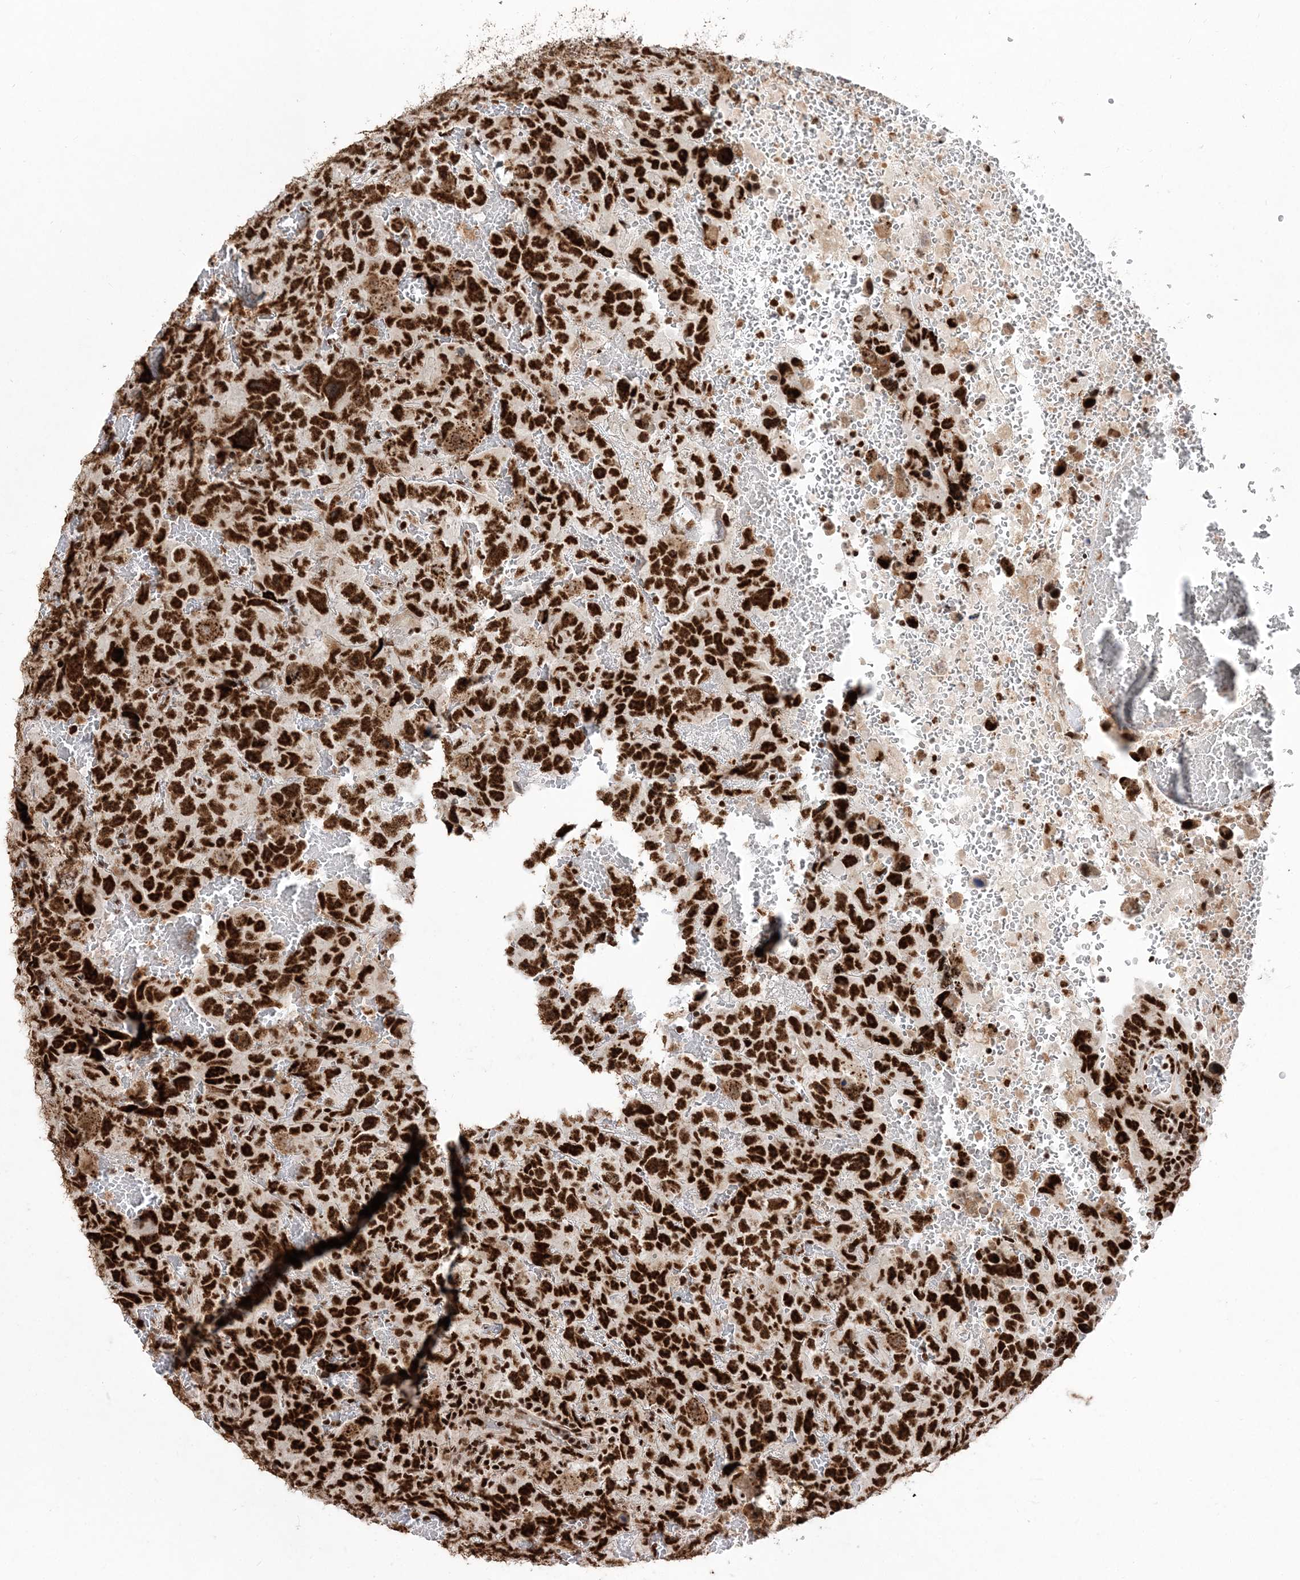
{"staining": {"intensity": "strong", "quantity": ">75%", "location": "nuclear"}, "tissue": "testis cancer", "cell_type": "Tumor cells", "image_type": "cancer", "snomed": [{"axis": "morphology", "description": "Carcinoma, Embryonal, NOS"}, {"axis": "topography", "description": "Testis"}], "caption": "Protein expression analysis of human embryonal carcinoma (testis) reveals strong nuclear staining in about >75% of tumor cells.", "gene": "RBM17", "patient": {"sex": "male", "age": 45}}